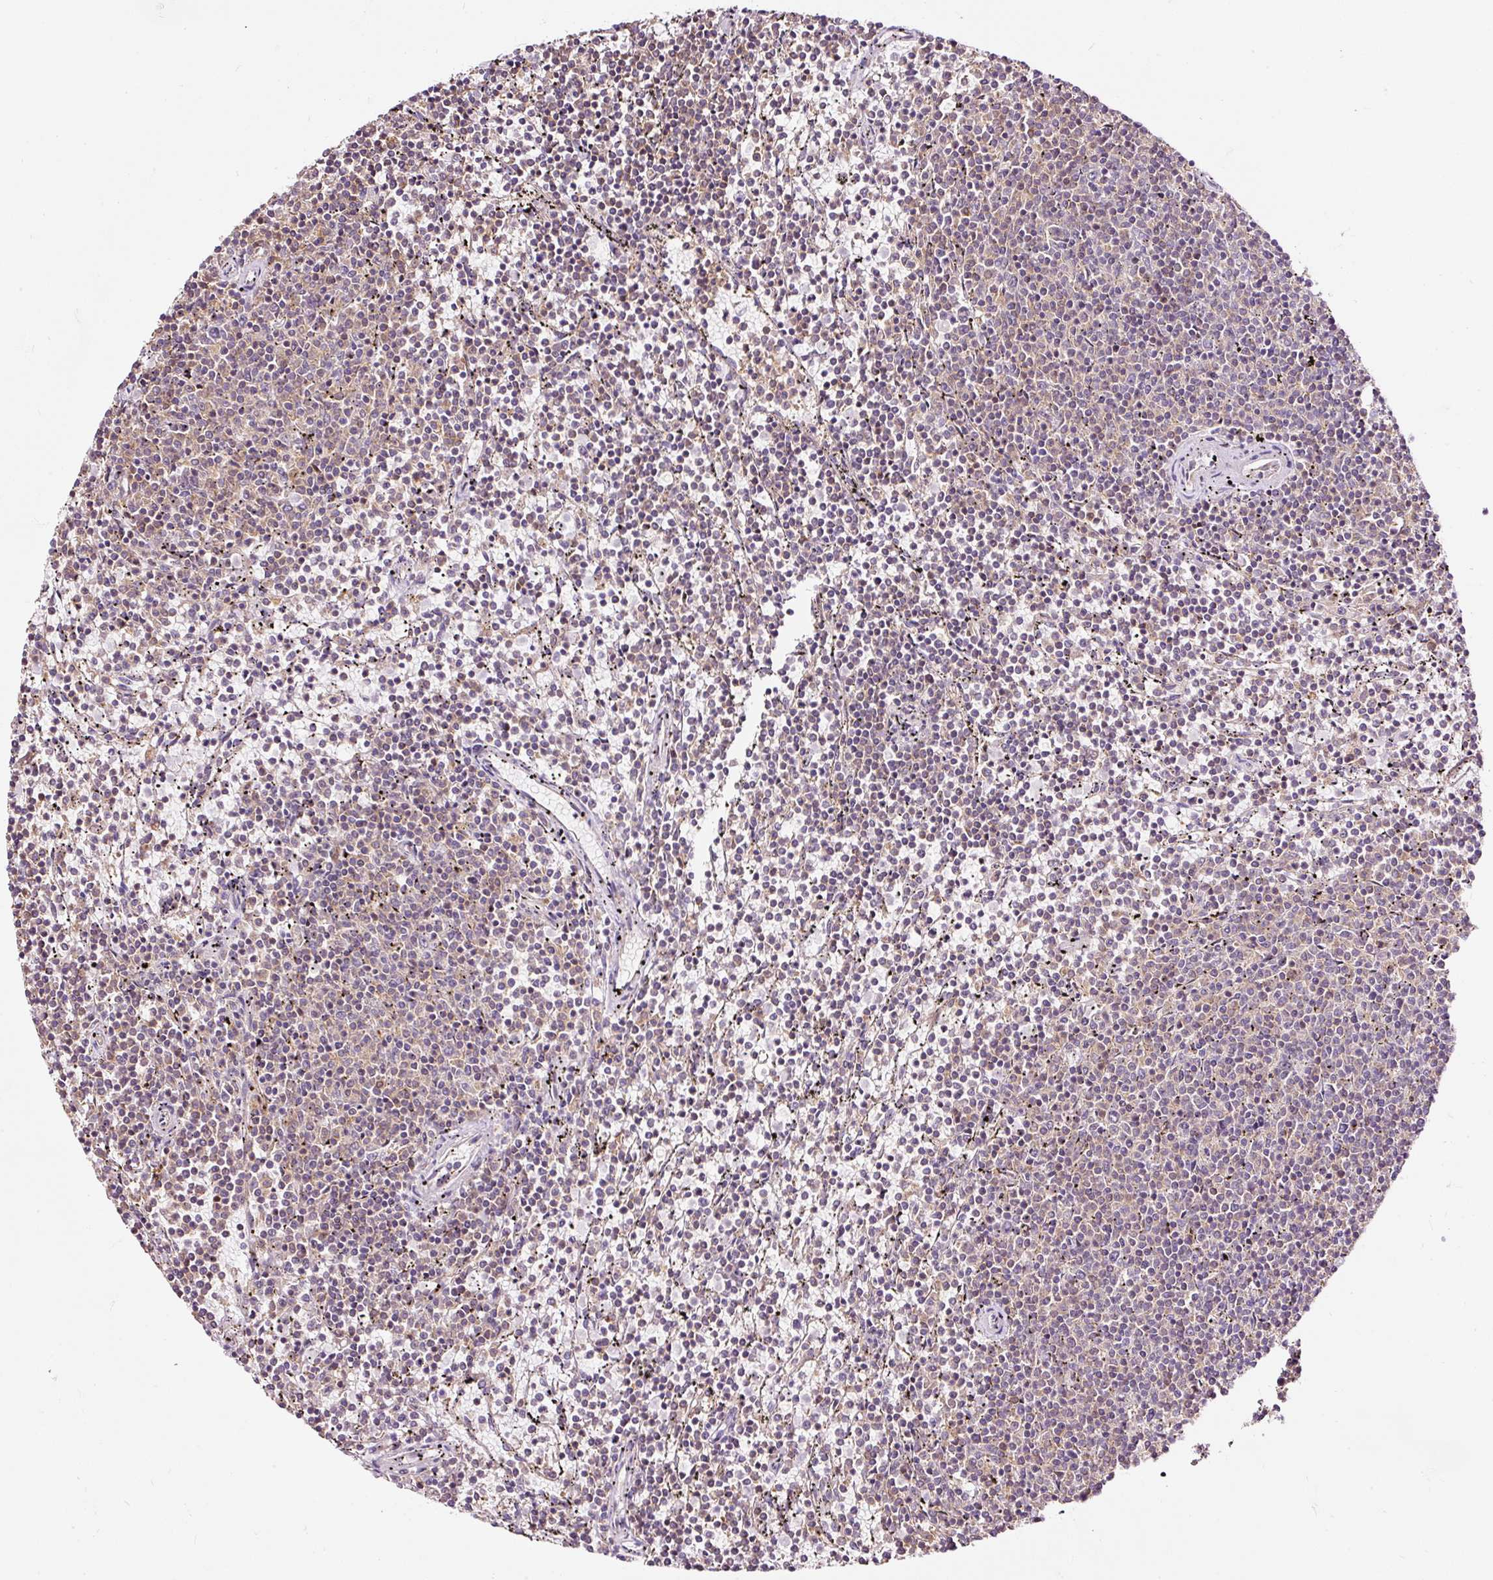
{"staining": {"intensity": "weak", "quantity": "25%-75%", "location": "cytoplasmic/membranous"}, "tissue": "lymphoma", "cell_type": "Tumor cells", "image_type": "cancer", "snomed": [{"axis": "morphology", "description": "Malignant lymphoma, non-Hodgkin's type, Low grade"}, {"axis": "topography", "description": "Spleen"}], "caption": "Protein staining of malignant lymphoma, non-Hodgkin's type (low-grade) tissue displays weak cytoplasmic/membranous expression in approximately 25%-75% of tumor cells. (DAB (3,3'-diaminobenzidine) IHC, brown staining for protein, blue staining for nuclei).", "gene": "BOLA3", "patient": {"sex": "female", "age": 50}}